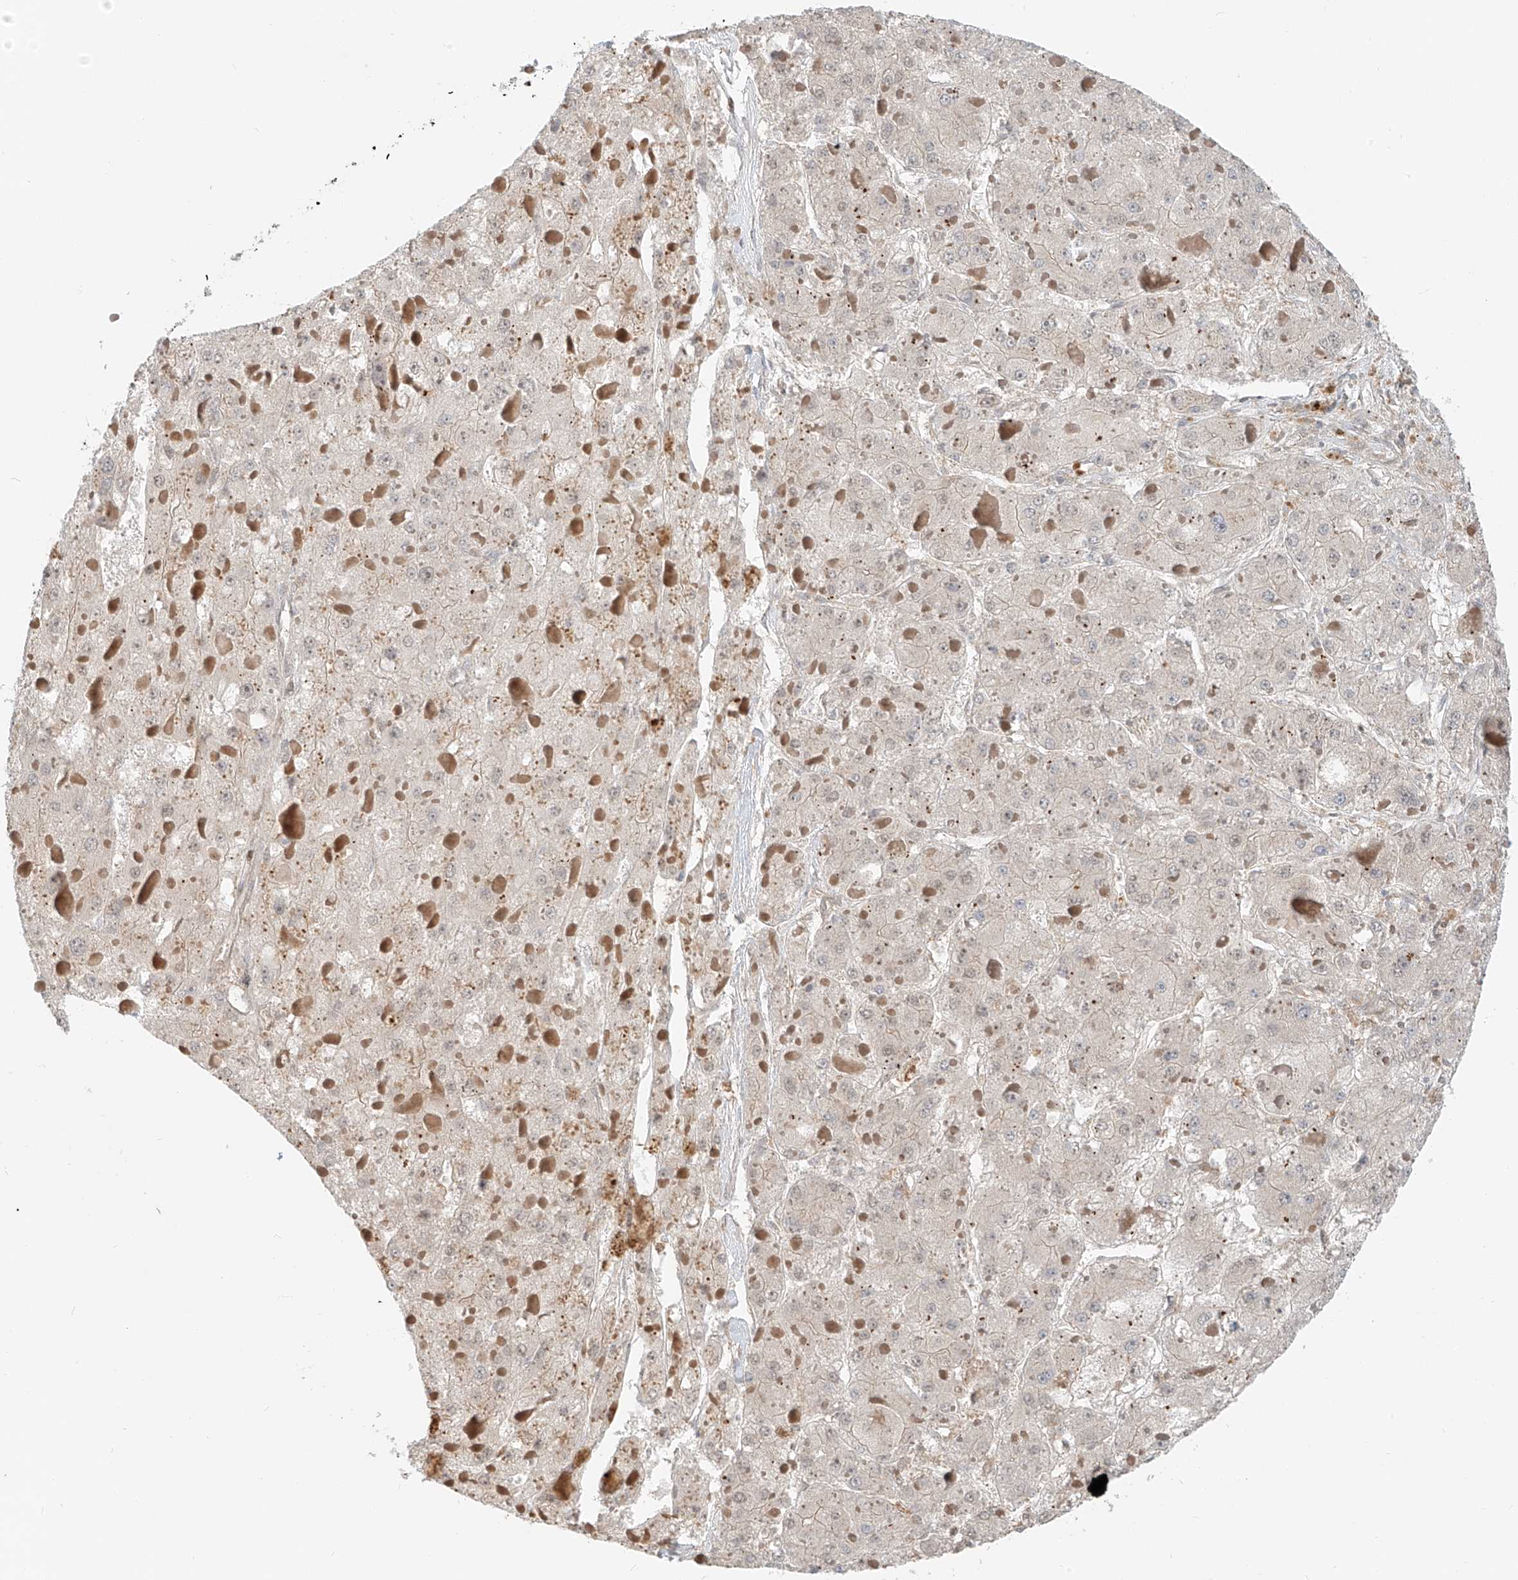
{"staining": {"intensity": "negative", "quantity": "none", "location": "none"}, "tissue": "liver cancer", "cell_type": "Tumor cells", "image_type": "cancer", "snomed": [{"axis": "morphology", "description": "Carcinoma, Hepatocellular, NOS"}, {"axis": "topography", "description": "Liver"}], "caption": "Immunohistochemistry of human liver hepatocellular carcinoma displays no expression in tumor cells. (Brightfield microscopy of DAB immunohistochemistry (IHC) at high magnification).", "gene": "CEP162", "patient": {"sex": "female", "age": 73}}